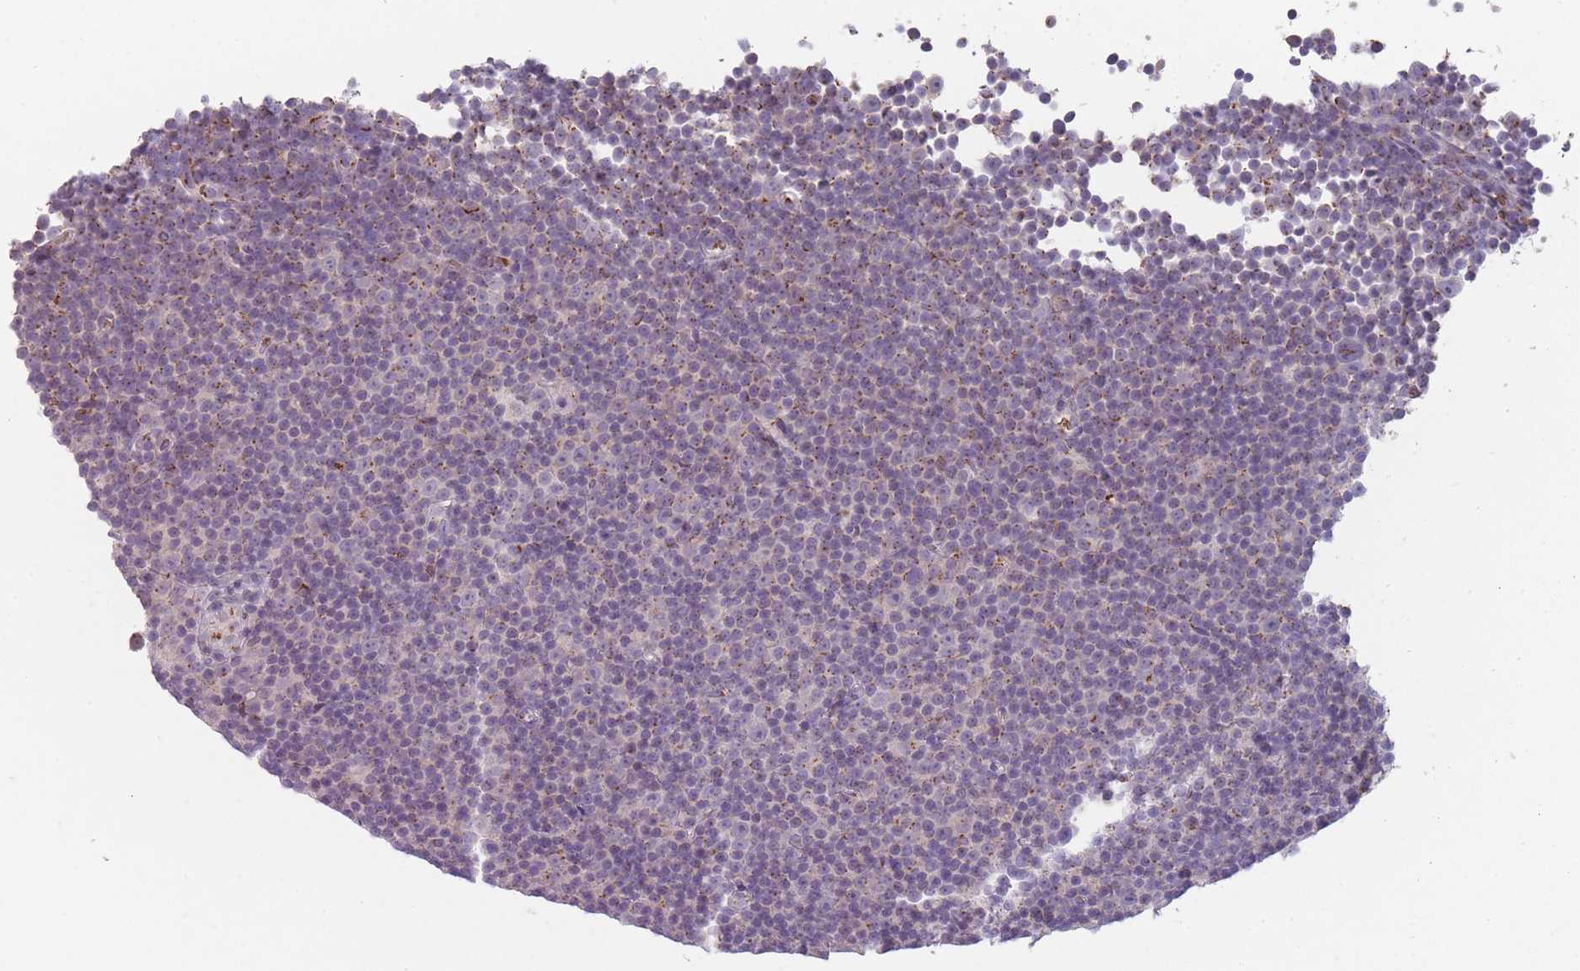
{"staining": {"intensity": "weak", "quantity": "<25%", "location": "cytoplasmic/membranous"}, "tissue": "lymphoma", "cell_type": "Tumor cells", "image_type": "cancer", "snomed": [{"axis": "morphology", "description": "Malignant lymphoma, non-Hodgkin's type, Low grade"}, {"axis": "topography", "description": "Lymph node"}], "caption": "Tumor cells show no significant expression in lymphoma. The staining was performed using DAB (3,3'-diaminobenzidine) to visualize the protein expression in brown, while the nuclei were stained in blue with hematoxylin (Magnification: 20x).", "gene": "MAN1B1", "patient": {"sex": "female", "age": 67}}